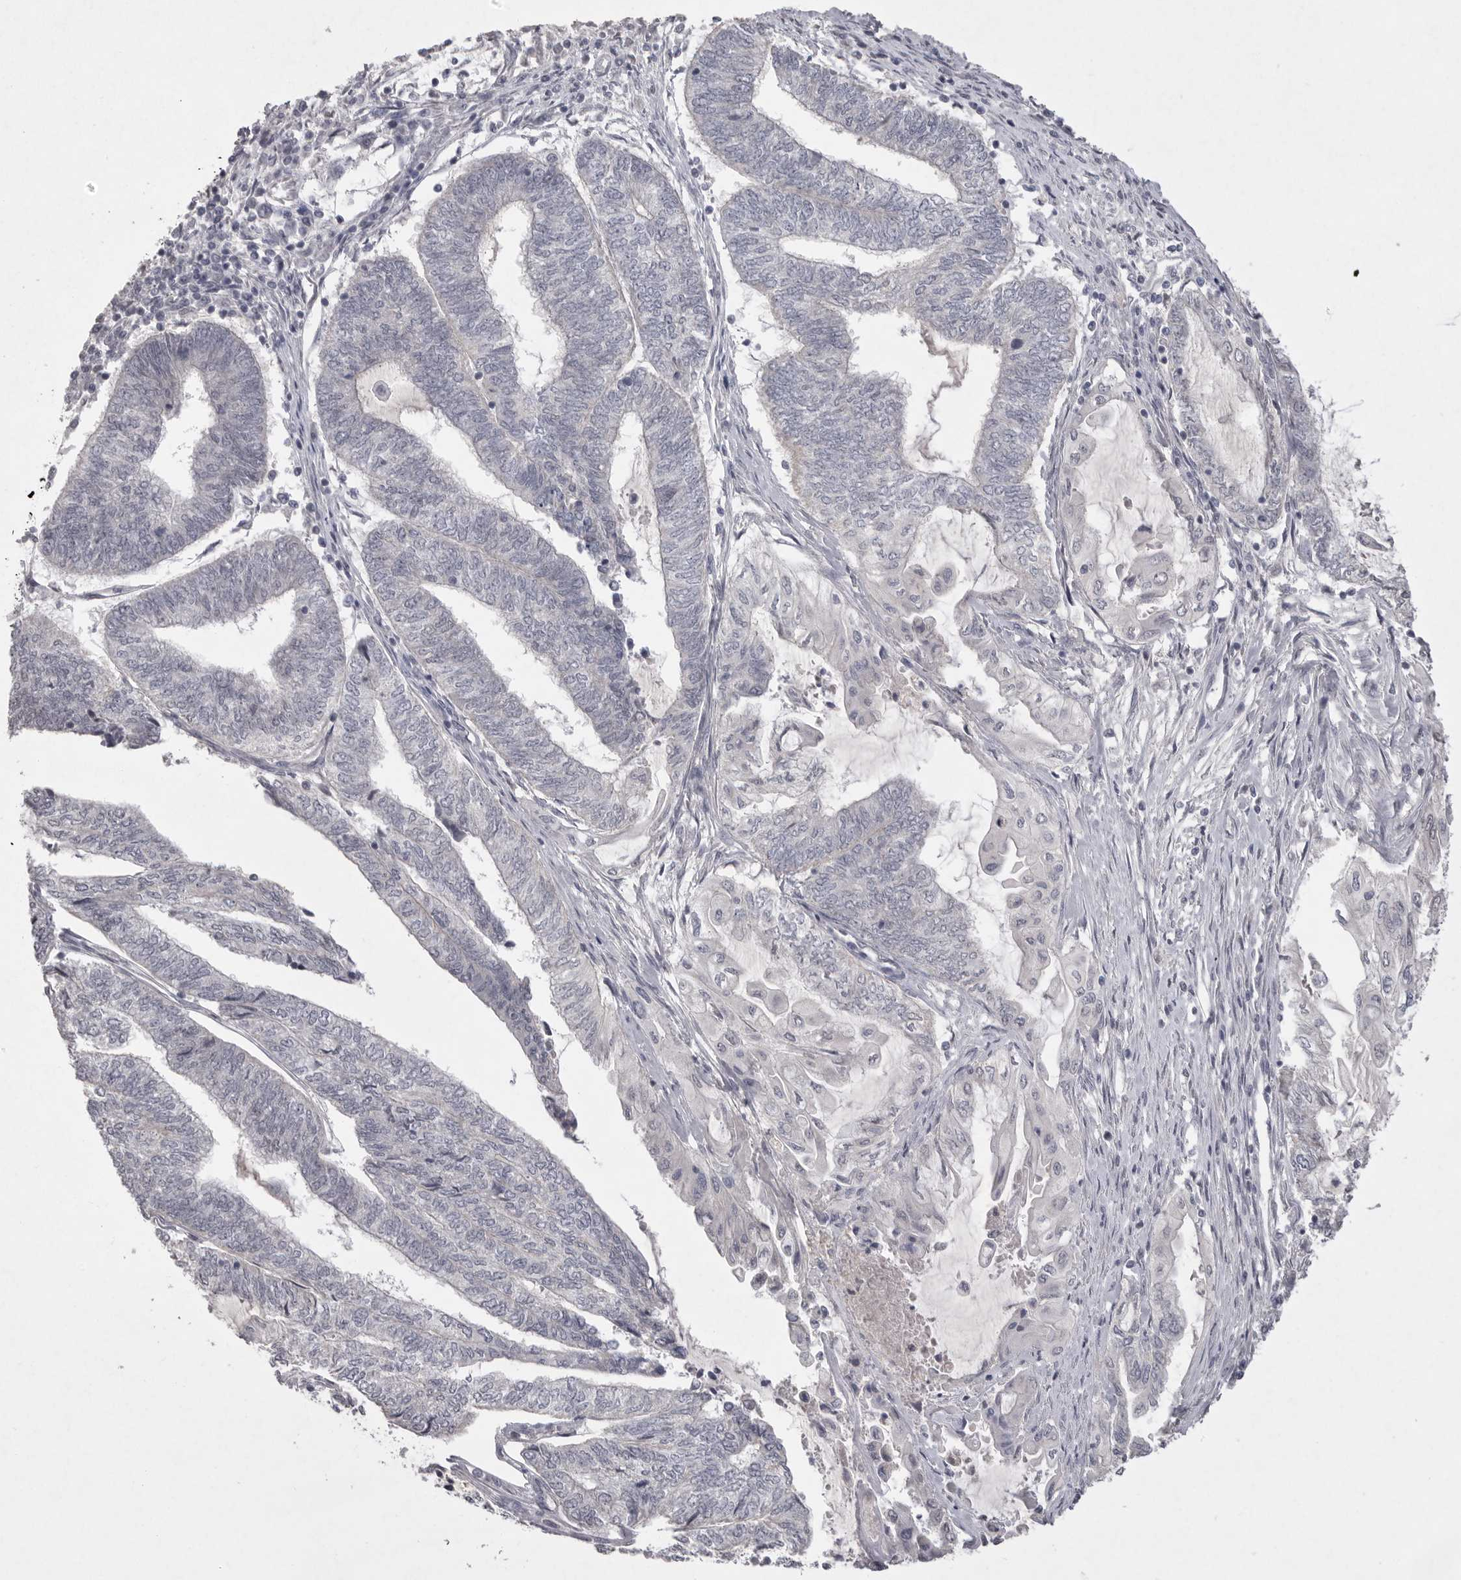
{"staining": {"intensity": "negative", "quantity": "none", "location": "none"}, "tissue": "endometrial cancer", "cell_type": "Tumor cells", "image_type": "cancer", "snomed": [{"axis": "morphology", "description": "Adenocarcinoma, NOS"}, {"axis": "topography", "description": "Uterus"}, {"axis": "topography", "description": "Endometrium"}], "caption": "A photomicrograph of endometrial adenocarcinoma stained for a protein reveals no brown staining in tumor cells.", "gene": "VANGL2", "patient": {"sex": "female", "age": 70}}